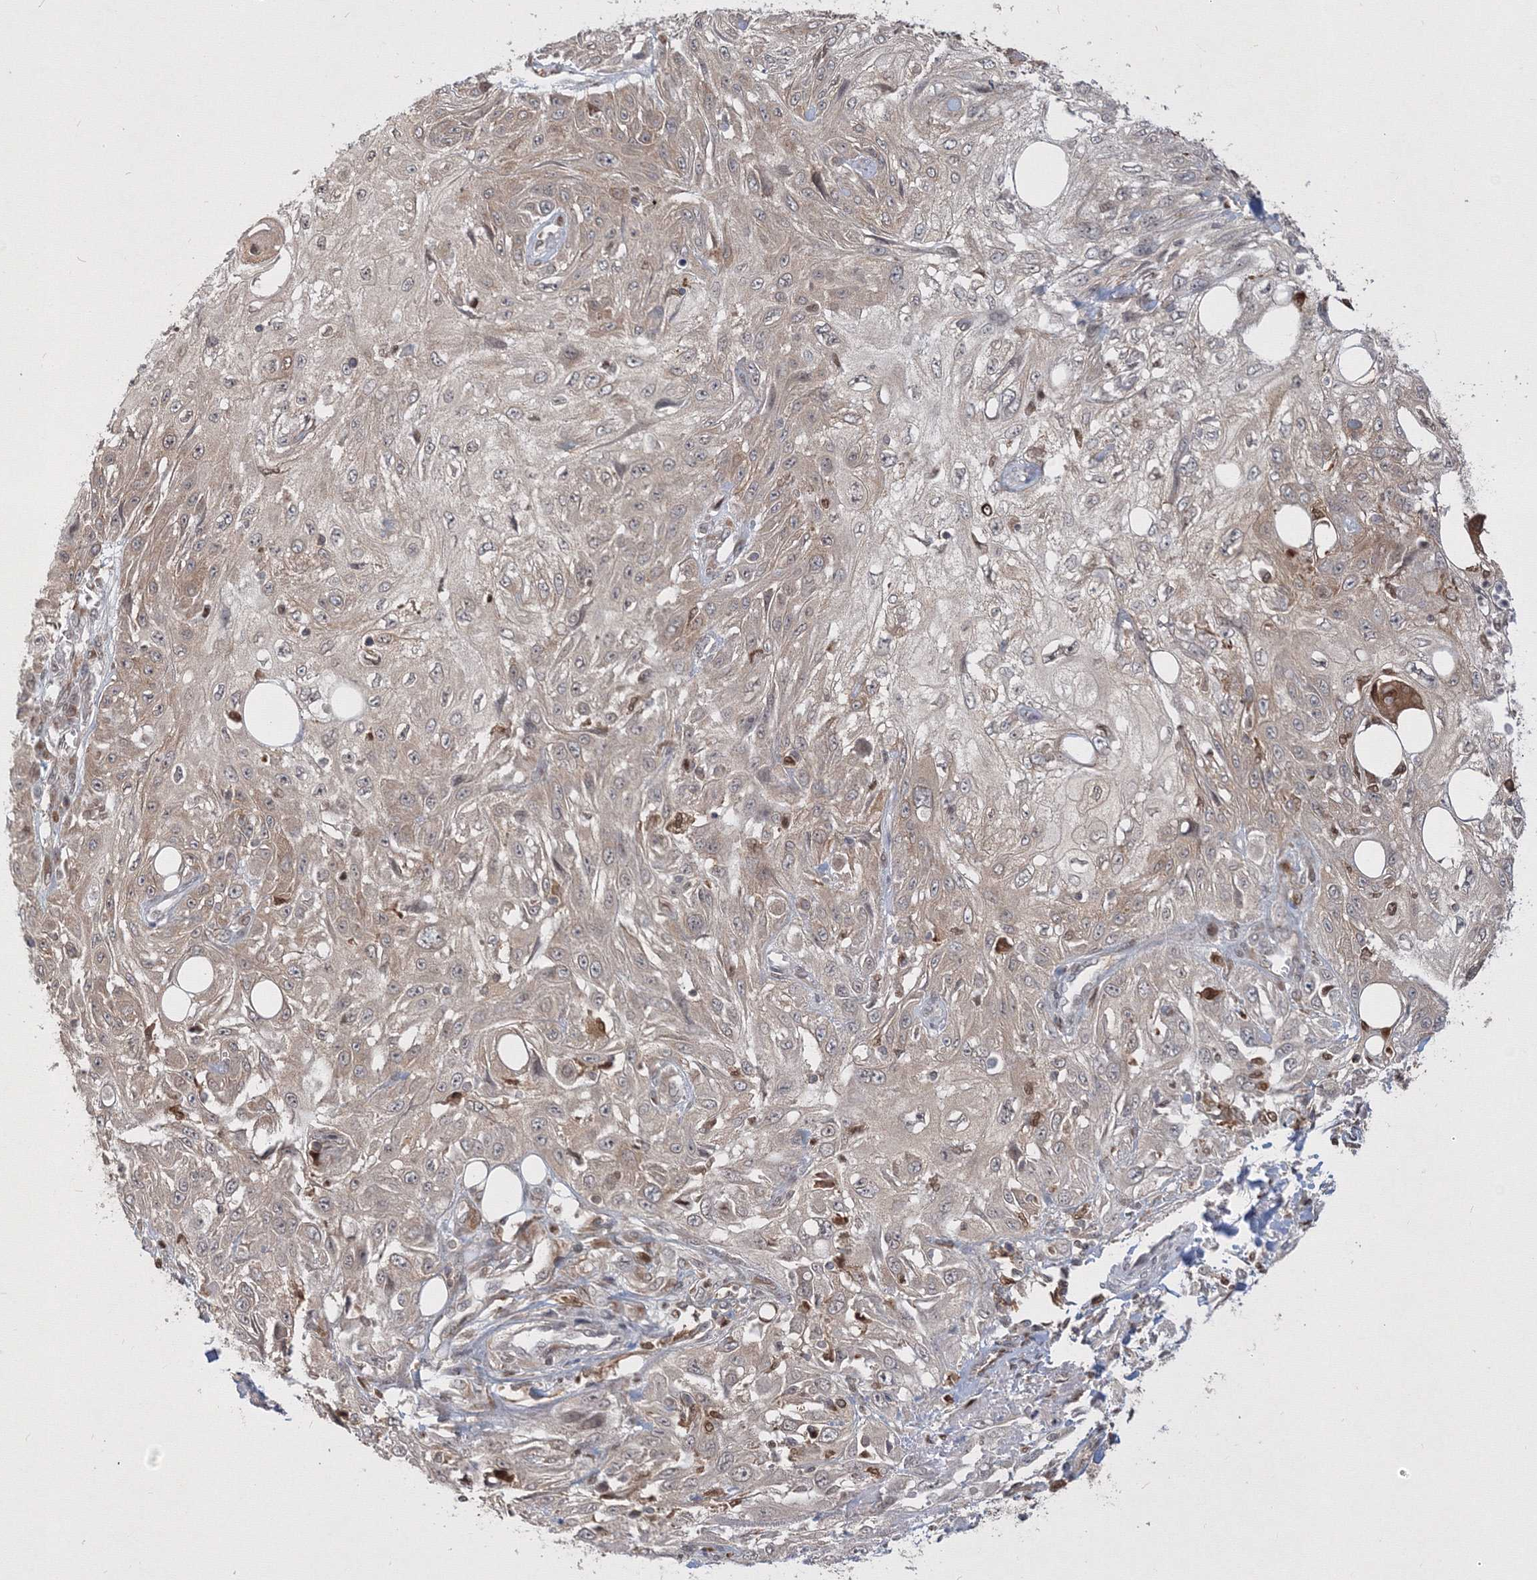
{"staining": {"intensity": "weak", "quantity": "<25%", "location": "cytoplasmic/membranous"}, "tissue": "skin cancer", "cell_type": "Tumor cells", "image_type": "cancer", "snomed": [{"axis": "morphology", "description": "Squamous cell carcinoma, NOS"}, {"axis": "topography", "description": "Skin"}], "caption": "DAB immunohistochemical staining of human squamous cell carcinoma (skin) shows no significant staining in tumor cells. (DAB immunohistochemistry visualized using brightfield microscopy, high magnification).", "gene": "TMEM50B", "patient": {"sex": "male", "age": 75}}